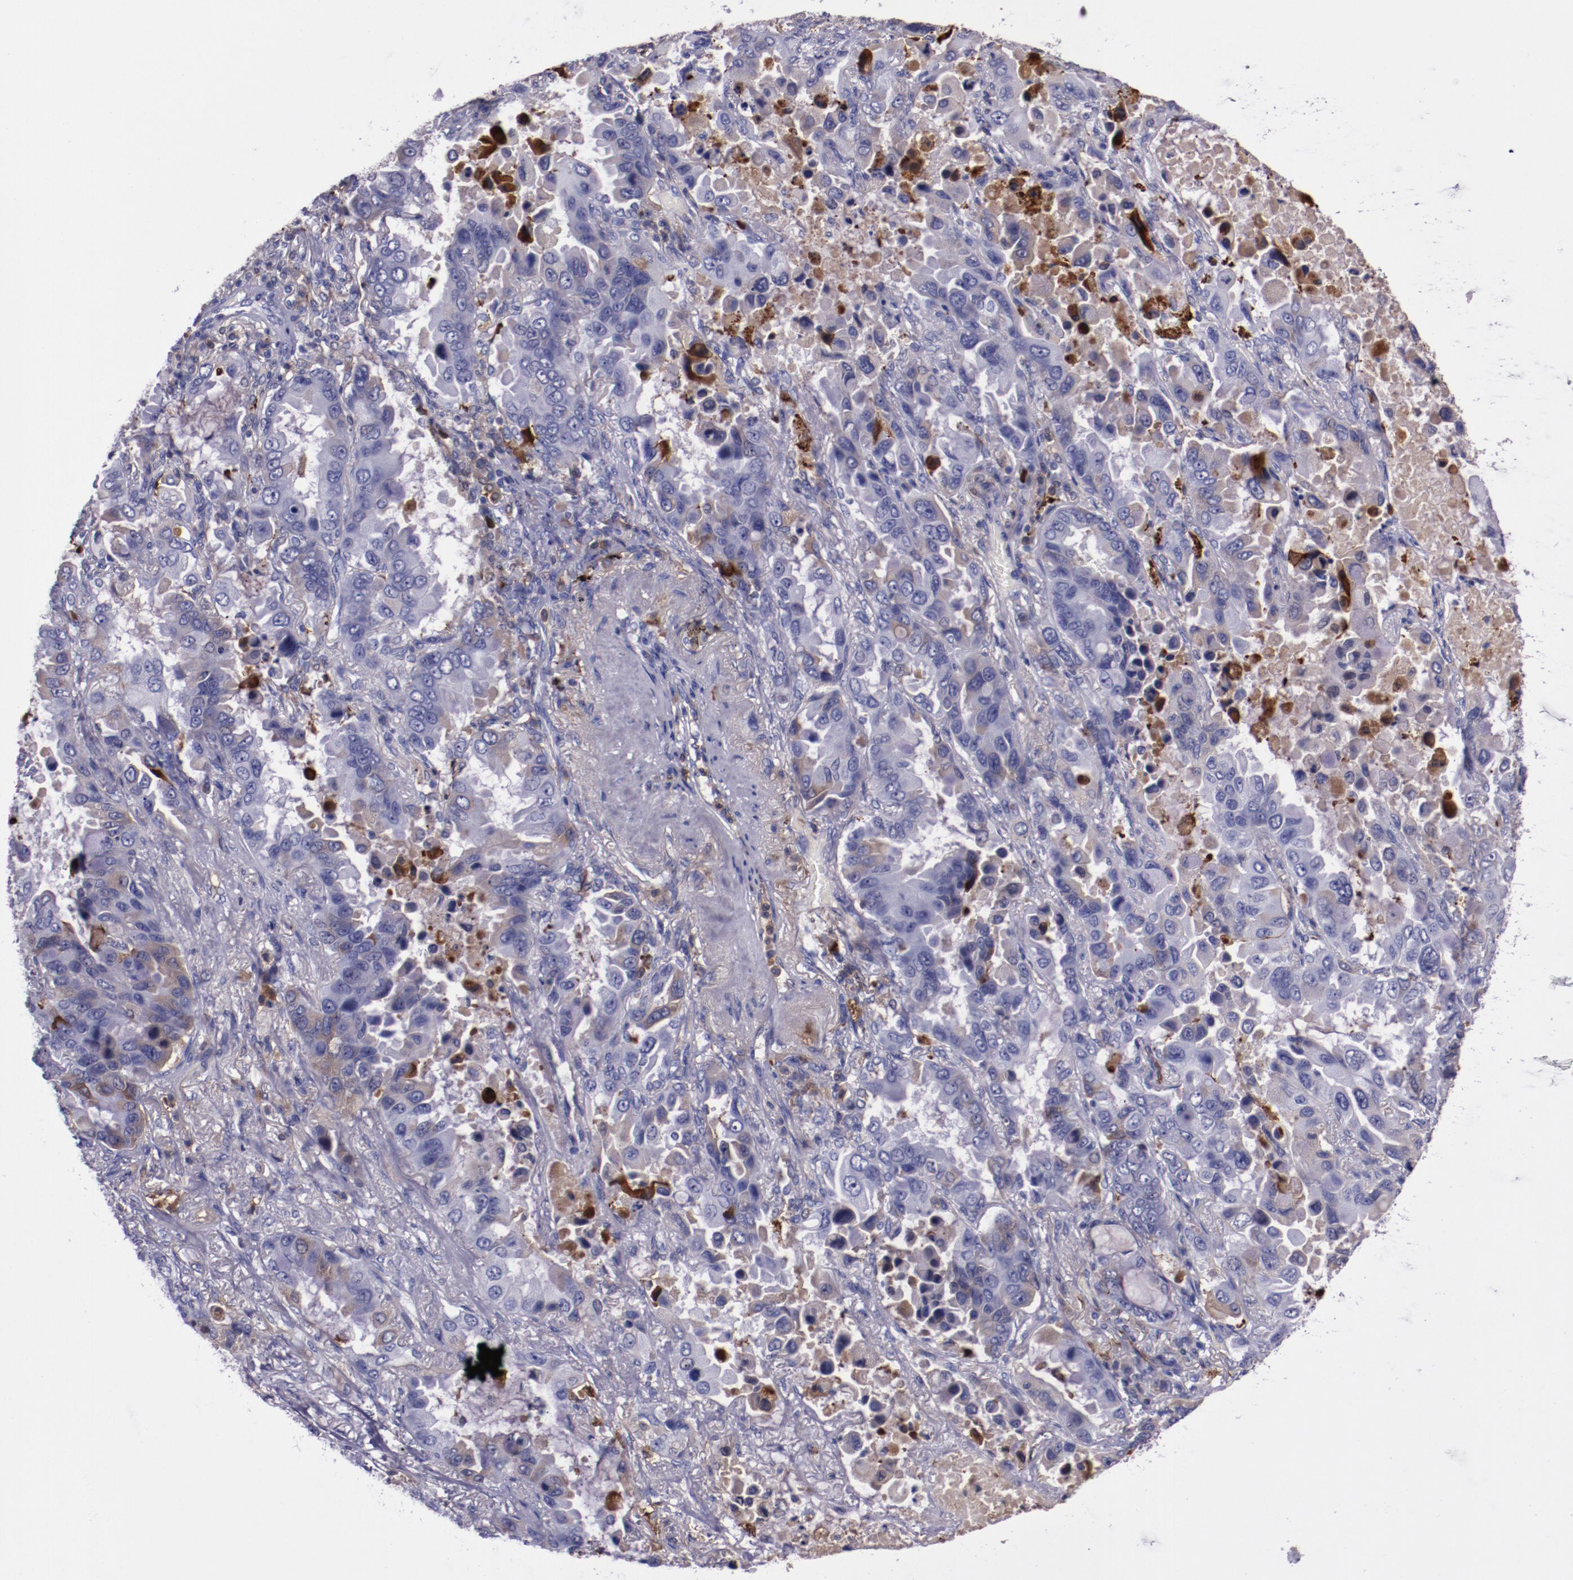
{"staining": {"intensity": "weak", "quantity": "<25%", "location": "cytoplasmic/membranous"}, "tissue": "lung cancer", "cell_type": "Tumor cells", "image_type": "cancer", "snomed": [{"axis": "morphology", "description": "Adenocarcinoma, NOS"}, {"axis": "topography", "description": "Lung"}], "caption": "Immunohistochemistry (IHC) of lung cancer exhibits no staining in tumor cells. The staining was performed using DAB to visualize the protein expression in brown, while the nuclei were stained in blue with hematoxylin (Magnification: 20x).", "gene": "APOH", "patient": {"sex": "male", "age": 64}}